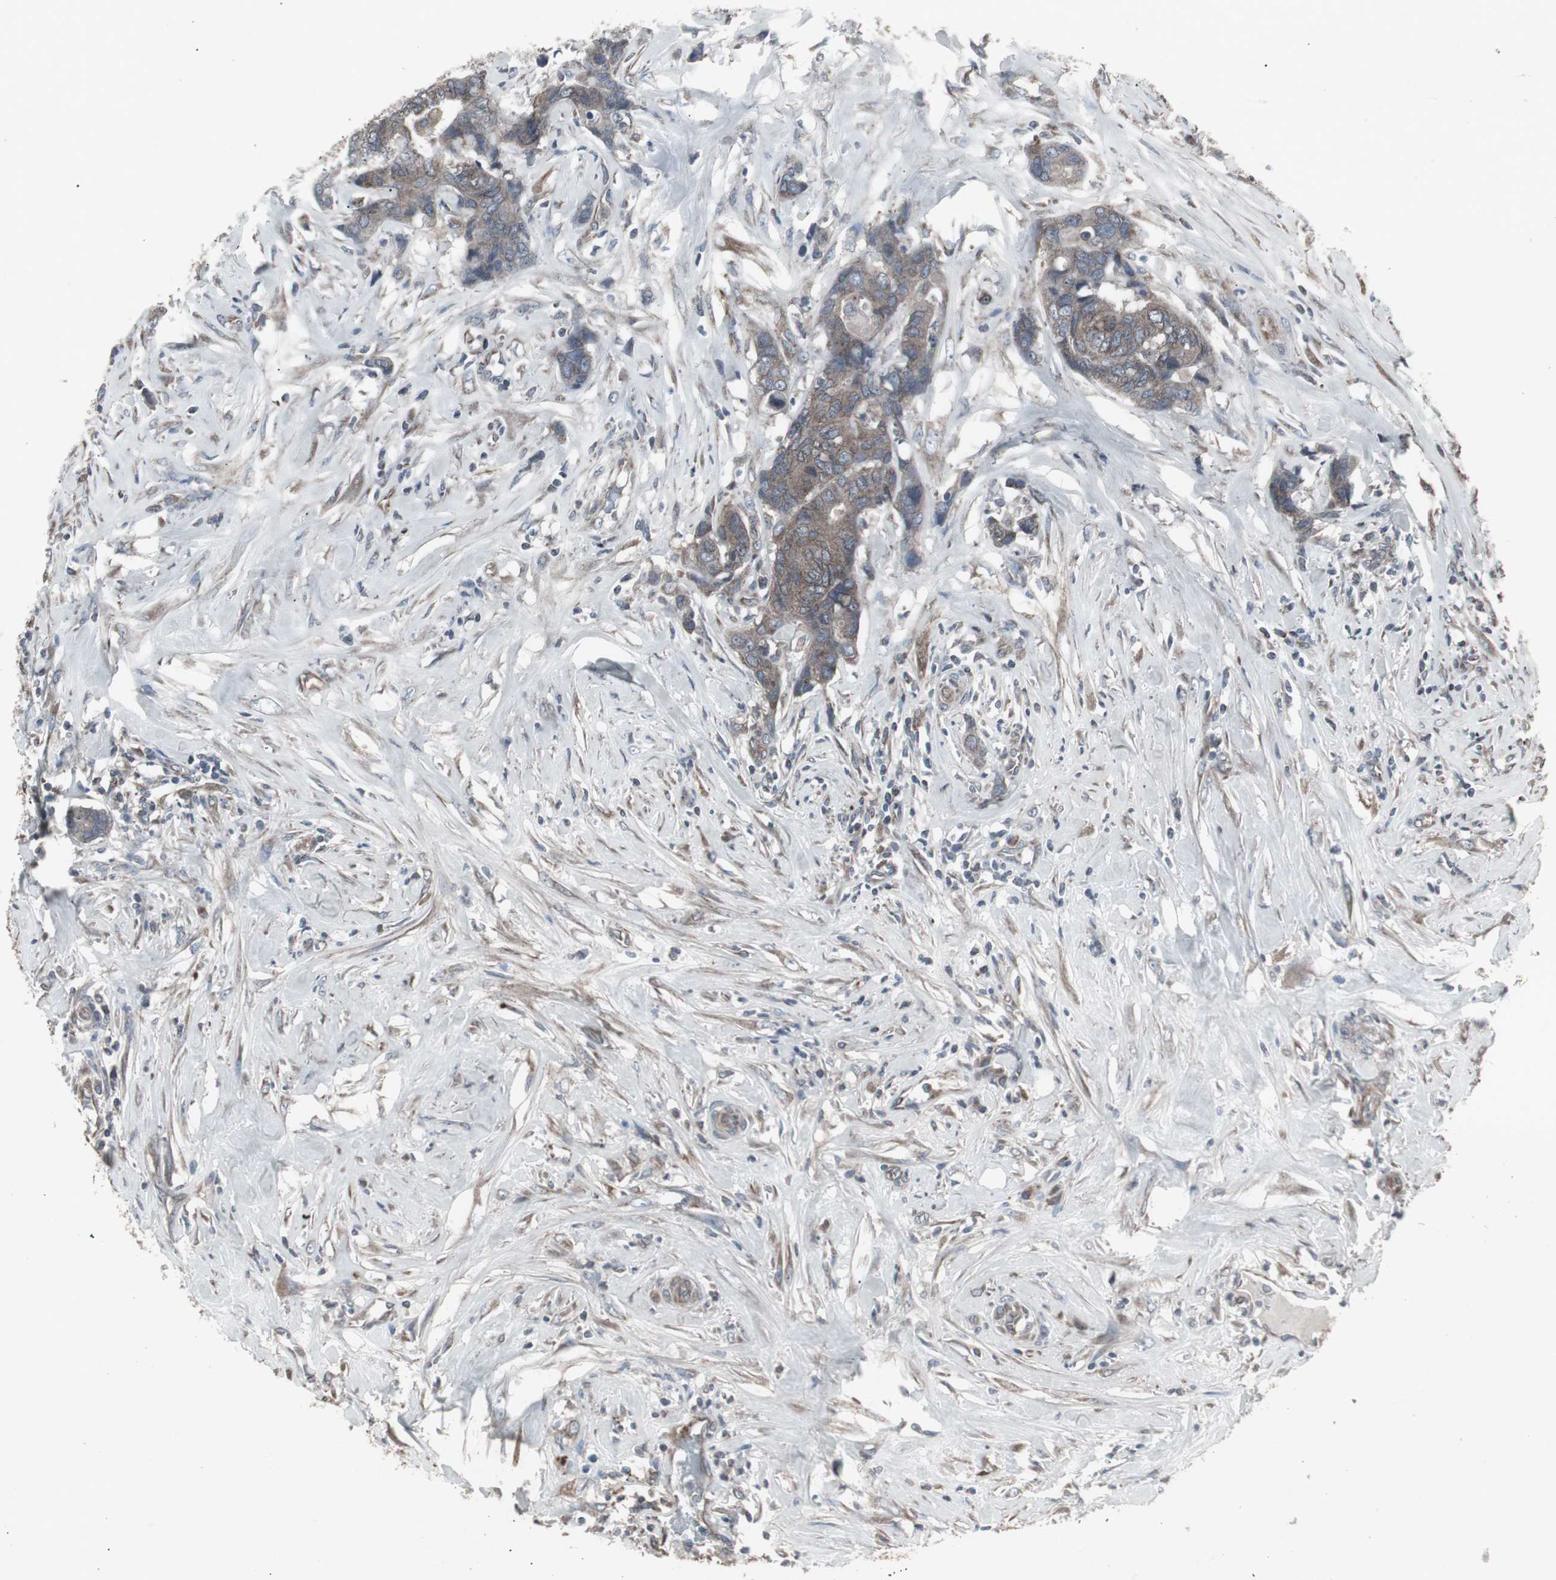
{"staining": {"intensity": "weak", "quantity": ">75%", "location": "cytoplasmic/membranous"}, "tissue": "colorectal cancer", "cell_type": "Tumor cells", "image_type": "cancer", "snomed": [{"axis": "morphology", "description": "Adenocarcinoma, NOS"}, {"axis": "topography", "description": "Rectum"}], "caption": "Protein expression by immunohistochemistry shows weak cytoplasmic/membranous staining in approximately >75% of tumor cells in colorectal cancer (adenocarcinoma).", "gene": "SSTR2", "patient": {"sex": "male", "age": 55}}